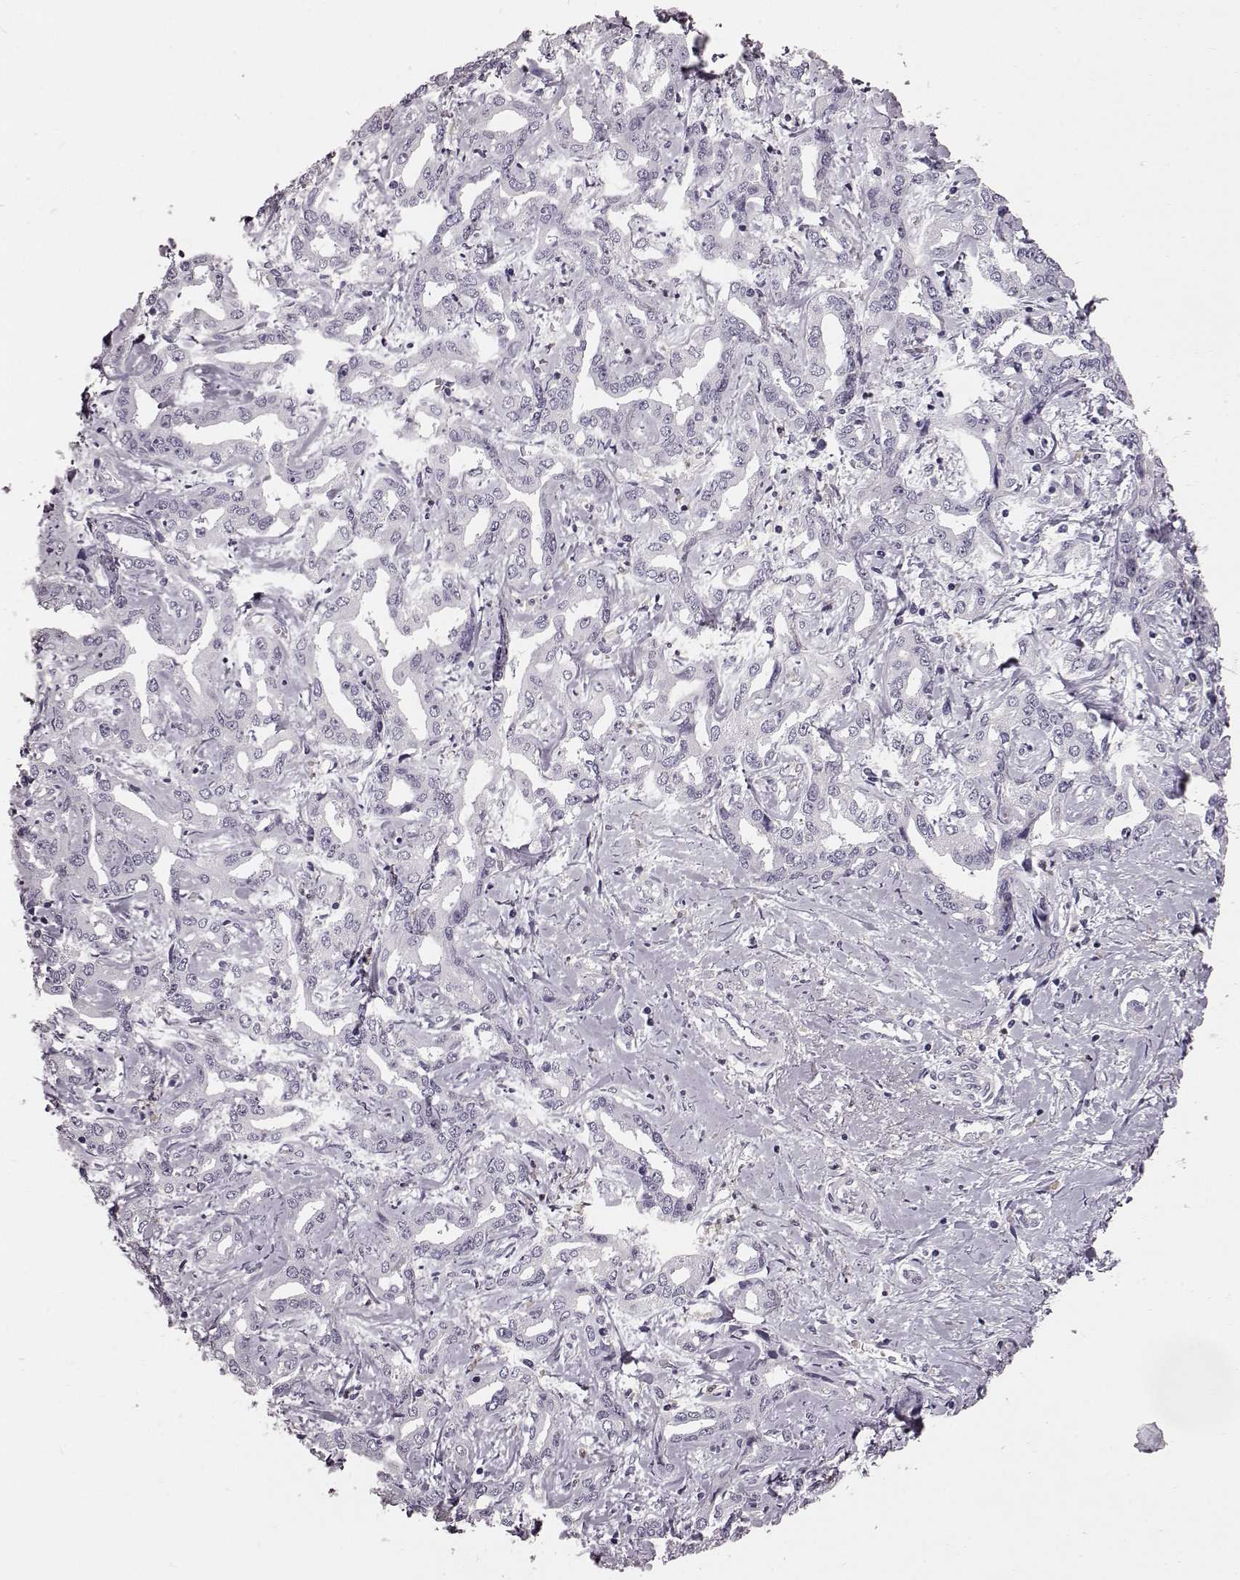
{"staining": {"intensity": "negative", "quantity": "none", "location": "none"}, "tissue": "liver cancer", "cell_type": "Tumor cells", "image_type": "cancer", "snomed": [{"axis": "morphology", "description": "Cholangiocarcinoma"}, {"axis": "topography", "description": "Liver"}], "caption": "Immunohistochemical staining of human liver cancer demonstrates no significant positivity in tumor cells.", "gene": "FUT4", "patient": {"sex": "male", "age": 59}}